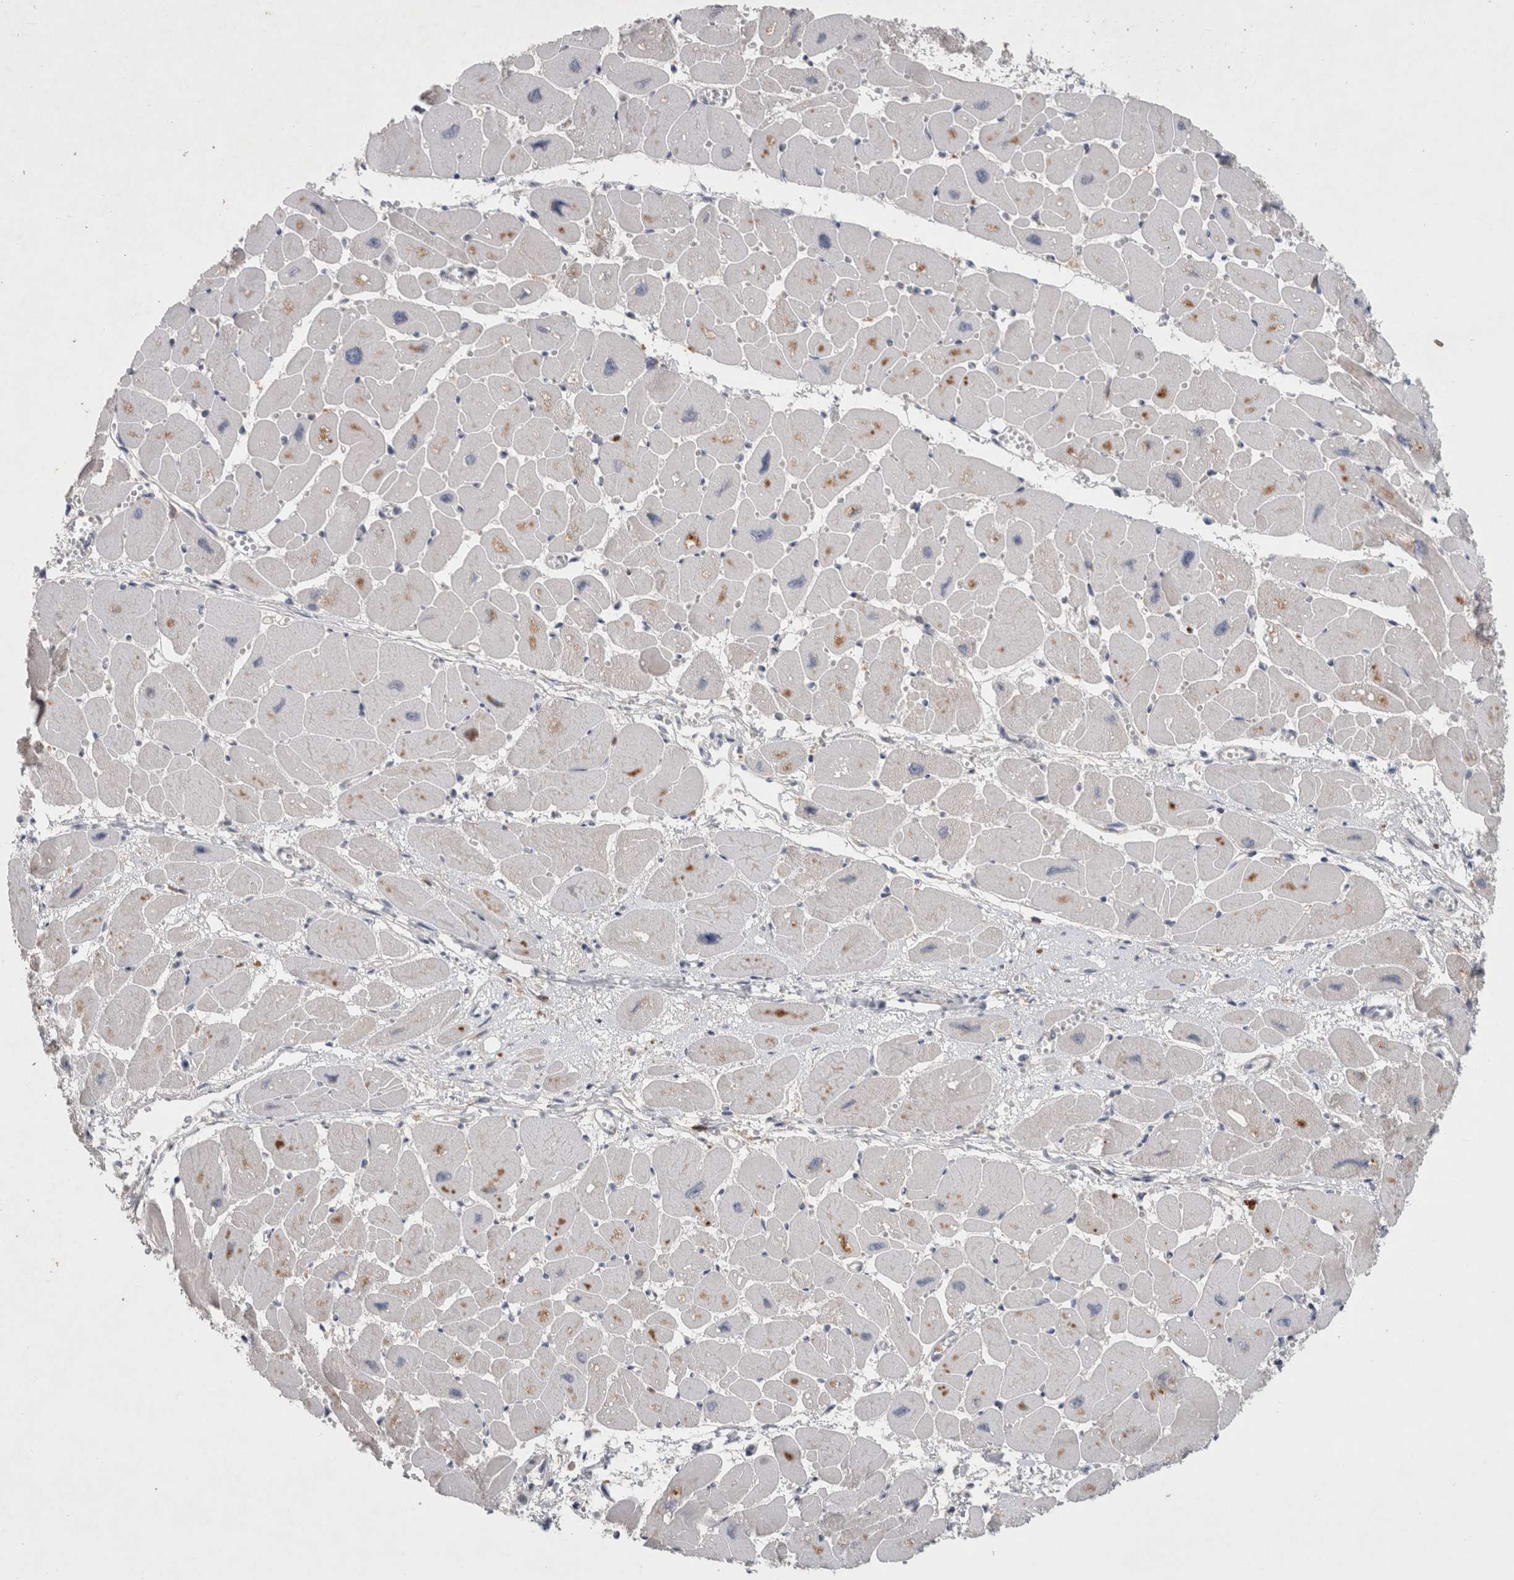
{"staining": {"intensity": "weak", "quantity": "<25%", "location": "cytoplasmic/membranous"}, "tissue": "heart muscle", "cell_type": "Cardiomyocytes", "image_type": "normal", "snomed": [{"axis": "morphology", "description": "Normal tissue, NOS"}, {"axis": "topography", "description": "Heart"}], "caption": "IHC micrograph of normal heart muscle: heart muscle stained with DAB (3,3'-diaminobenzidine) shows no significant protein staining in cardiomyocytes.", "gene": "GFRA2", "patient": {"sex": "female", "age": 54}}